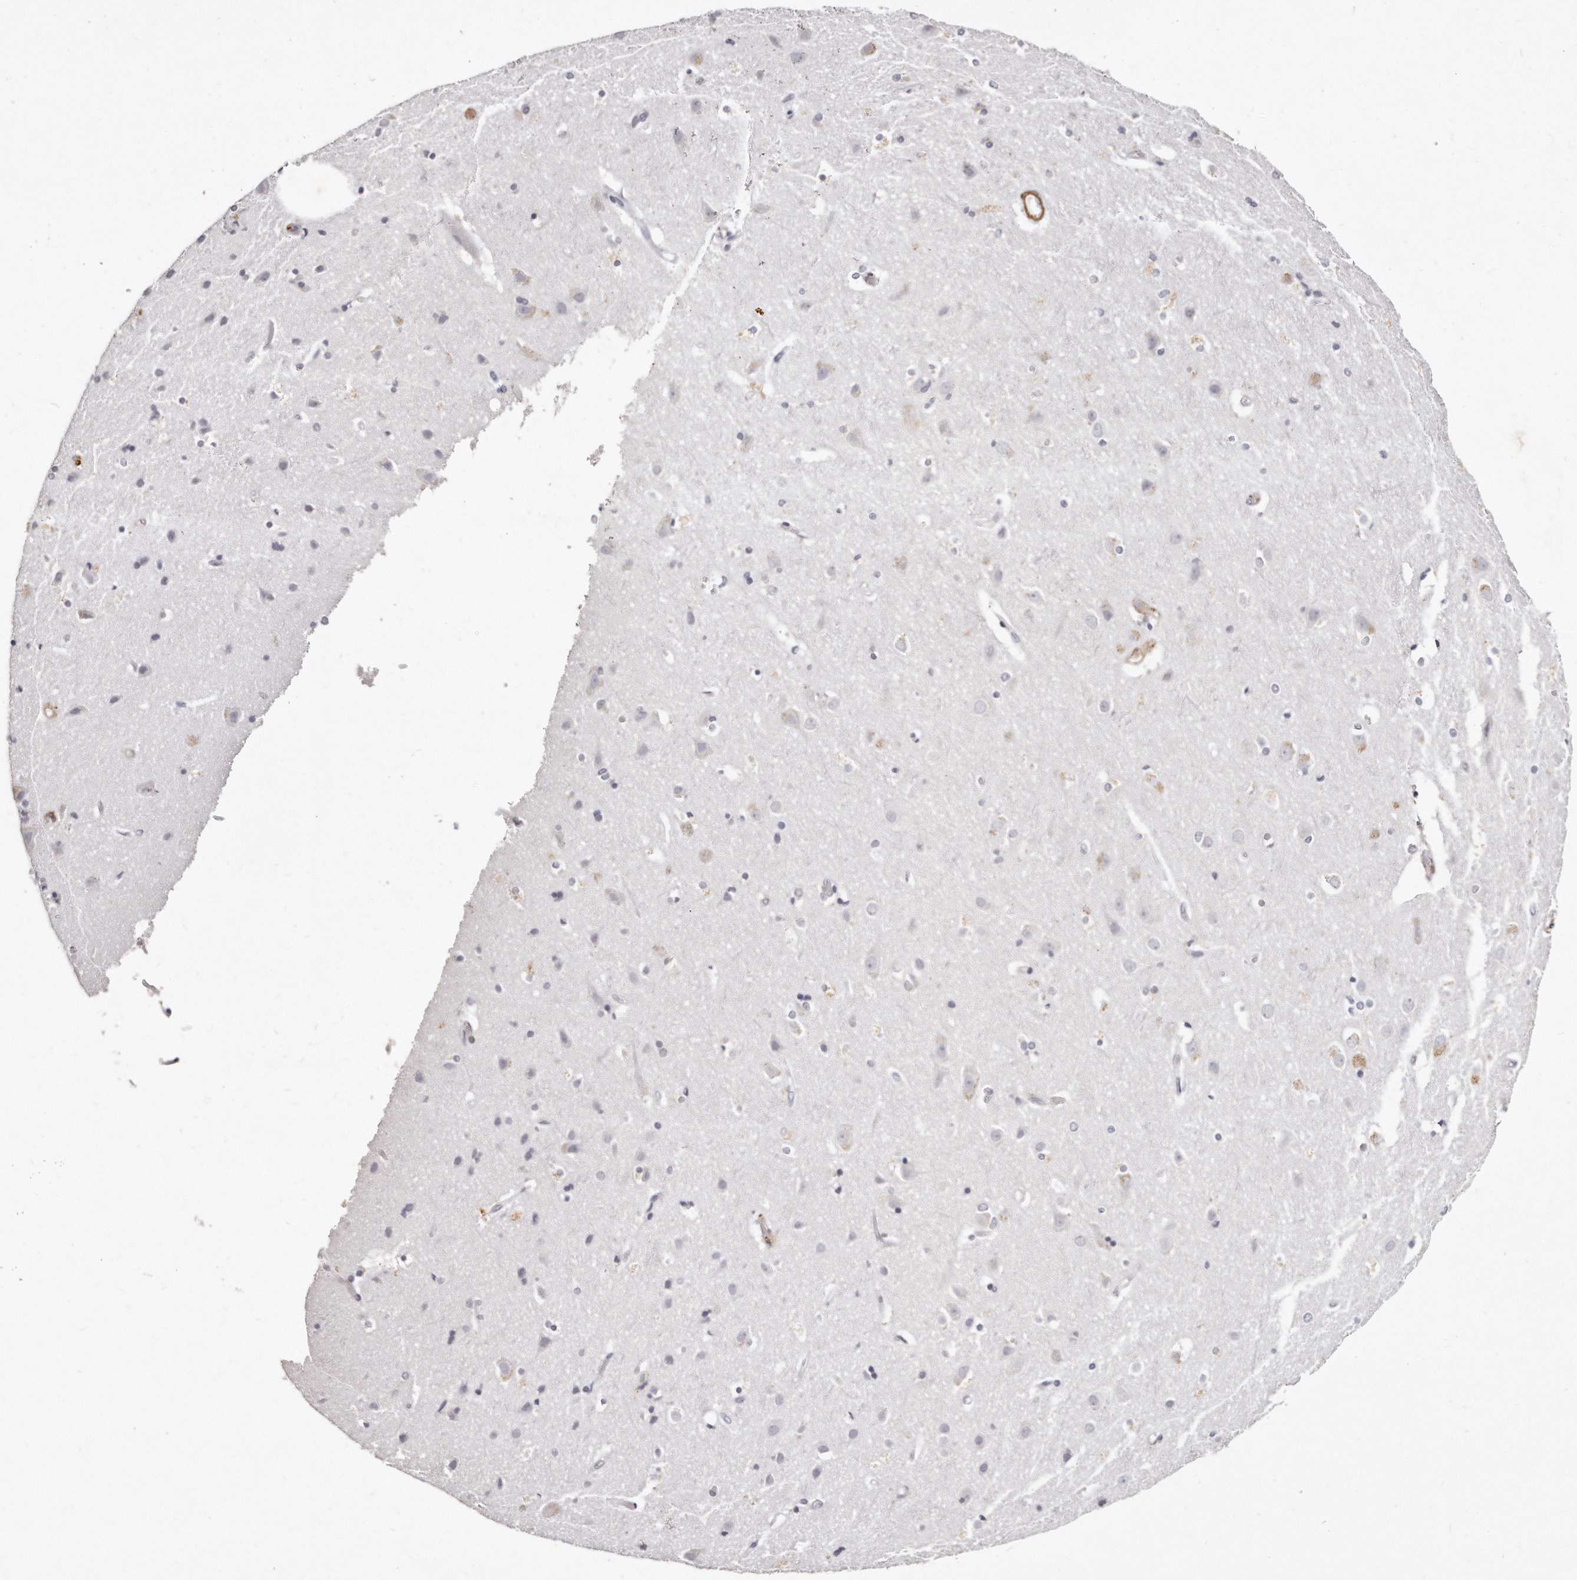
{"staining": {"intensity": "moderate", "quantity": "<25%", "location": "cytoplasmic/membranous"}, "tissue": "cerebral cortex", "cell_type": "Endothelial cells", "image_type": "normal", "snomed": [{"axis": "morphology", "description": "Normal tissue, NOS"}, {"axis": "topography", "description": "Cerebral cortex"}], "caption": "High-magnification brightfield microscopy of unremarkable cerebral cortex stained with DAB (3,3'-diaminobenzidine) (brown) and counterstained with hematoxylin (blue). endothelial cells exhibit moderate cytoplasmic/membranous staining is appreciated in about<25% of cells.", "gene": "LMOD1", "patient": {"sex": "male", "age": 54}}